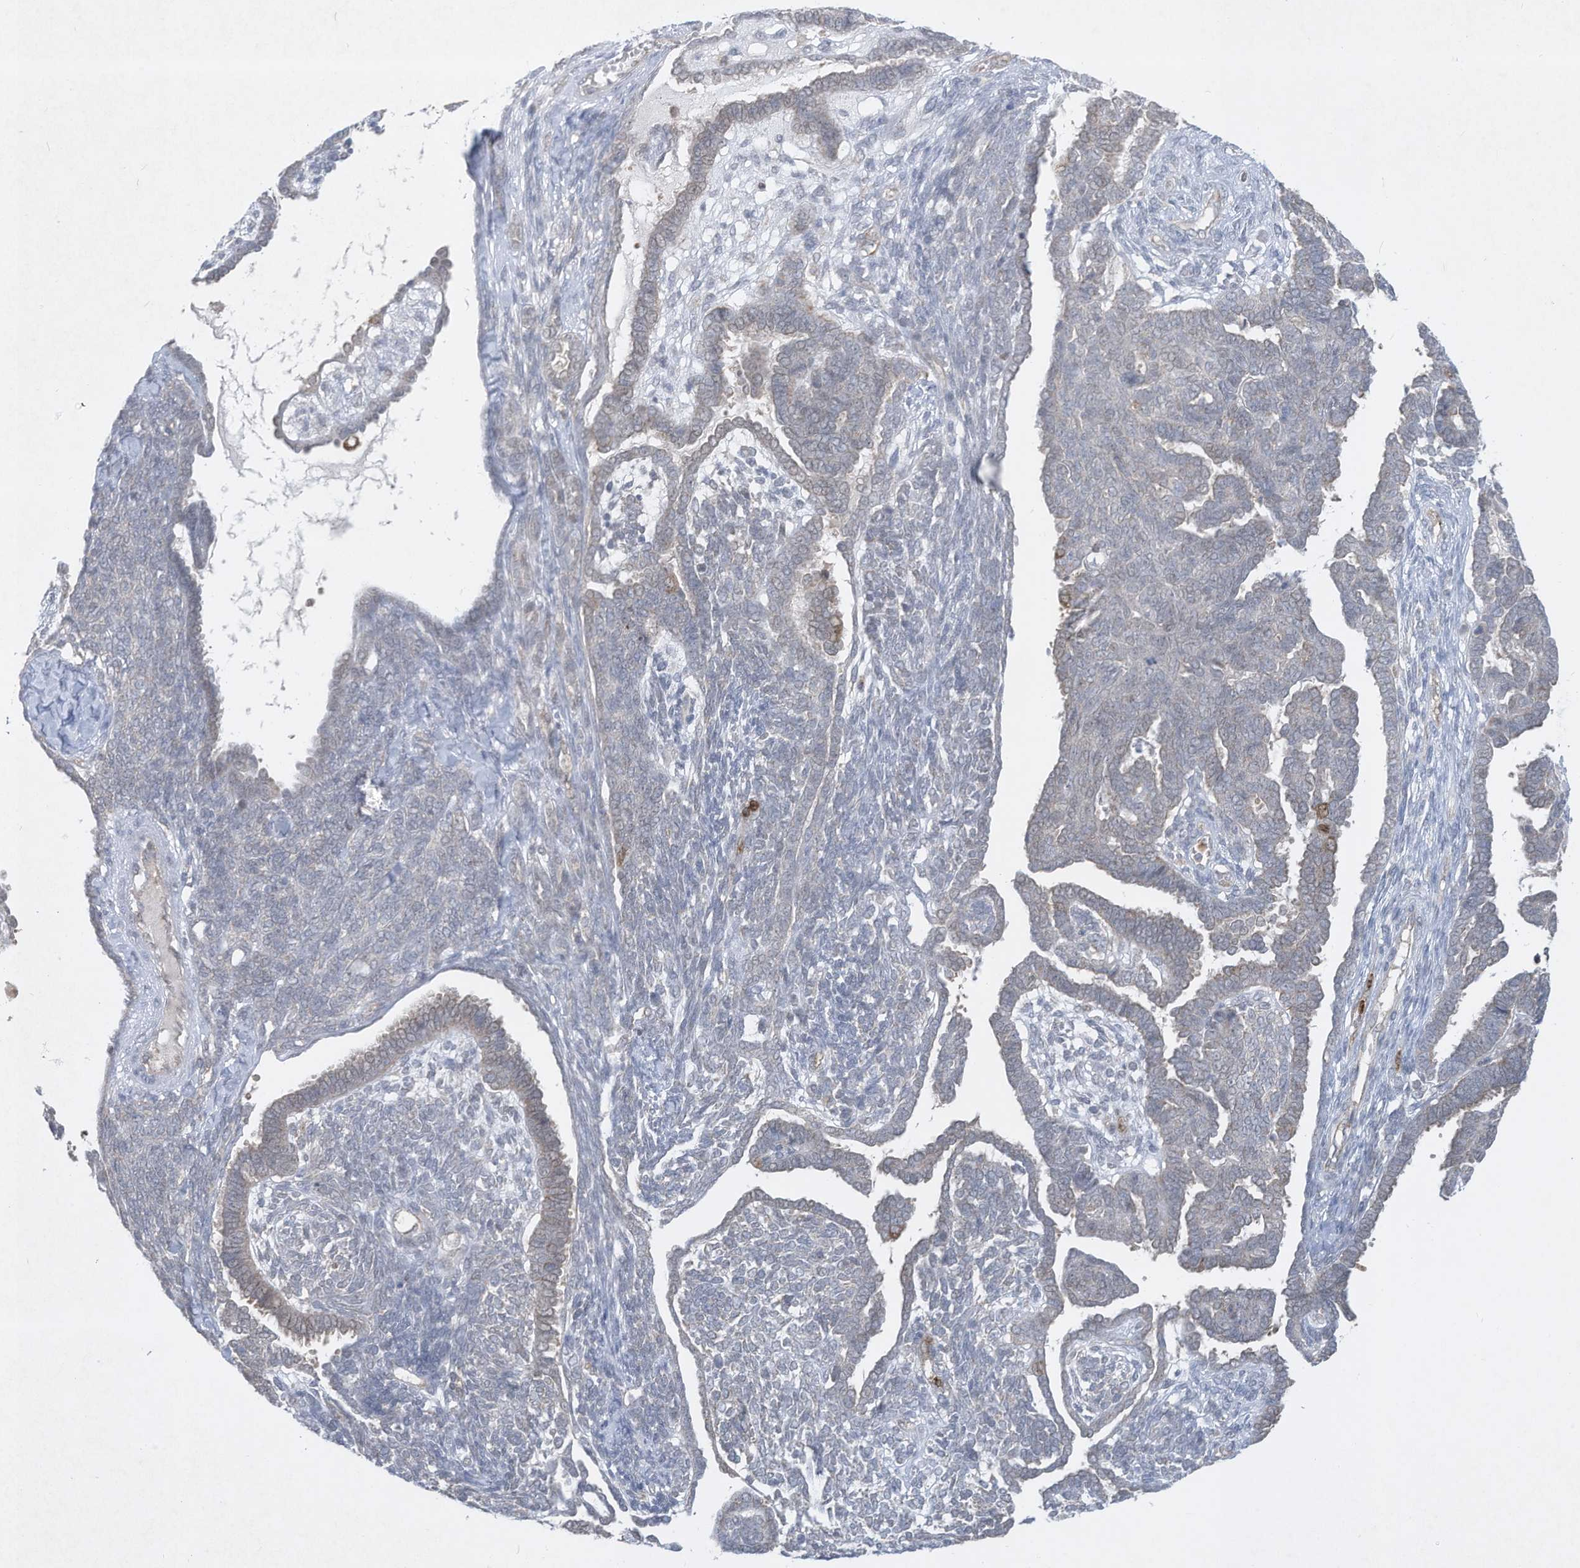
{"staining": {"intensity": "weak", "quantity": "<25%", "location": "cytoplasmic/membranous"}, "tissue": "endometrial cancer", "cell_type": "Tumor cells", "image_type": "cancer", "snomed": [{"axis": "morphology", "description": "Neoplasm, malignant, NOS"}, {"axis": "topography", "description": "Endometrium"}], "caption": "Immunohistochemistry of human endometrial cancer (malignant neoplasm) displays no positivity in tumor cells.", "gene": "CHRNA4", "patient": {"sex": "female", "age": 74}}